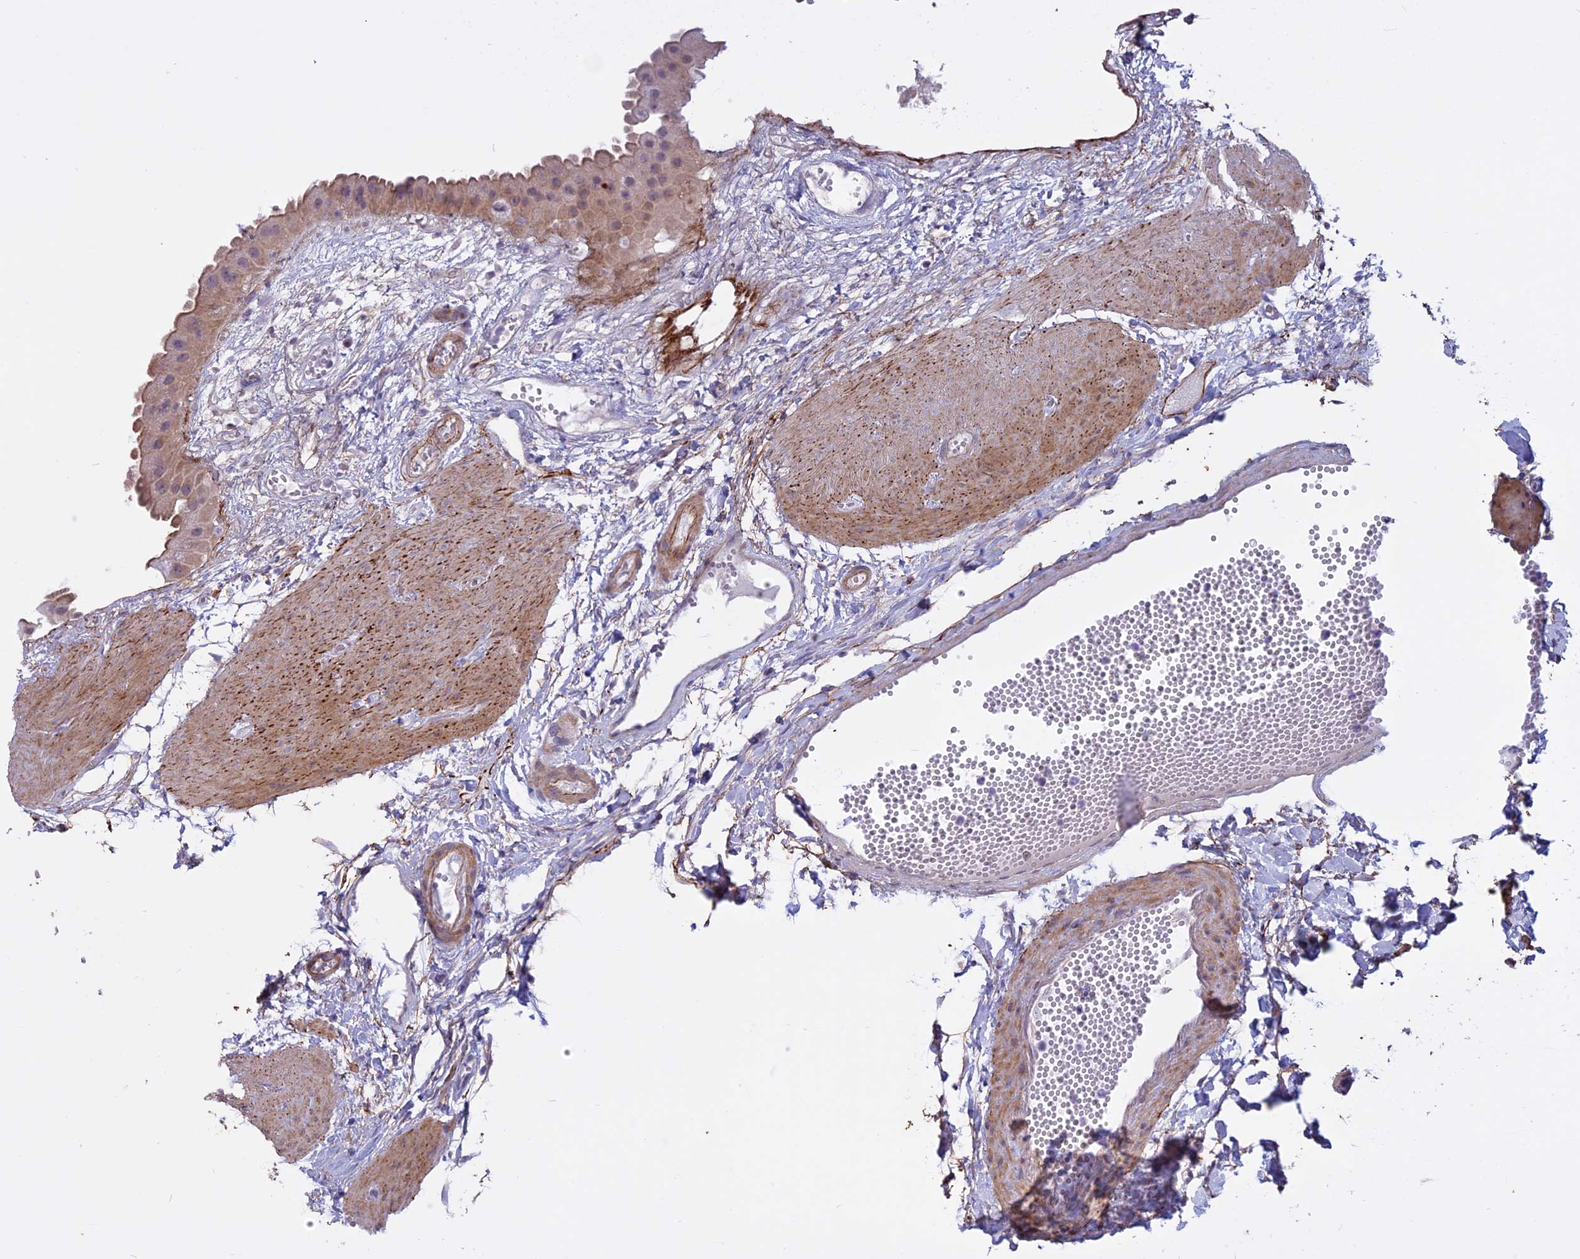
{"staining": {"intensity": "strong", "quantity": "<25%", "location": "cytoplasmic/membranous"}, "tissue": "gallbladder", "cell_type": "Glandular cells", "image_type": "normal", "snomed": [{"axis": "morphology", "description": "Normal tissue, NOS"}, {"axis": "topography", "description": "Gallbladder"}], "caption": "This photomicrograph demonstrates immunohistochemistry staining of normal human gallbladder, with medium strong cytoplasmic/membranous expression in about <25% of glandular cells.", "gene": "SPHKAP", "patient": {"sex": "female", "age": 64}}